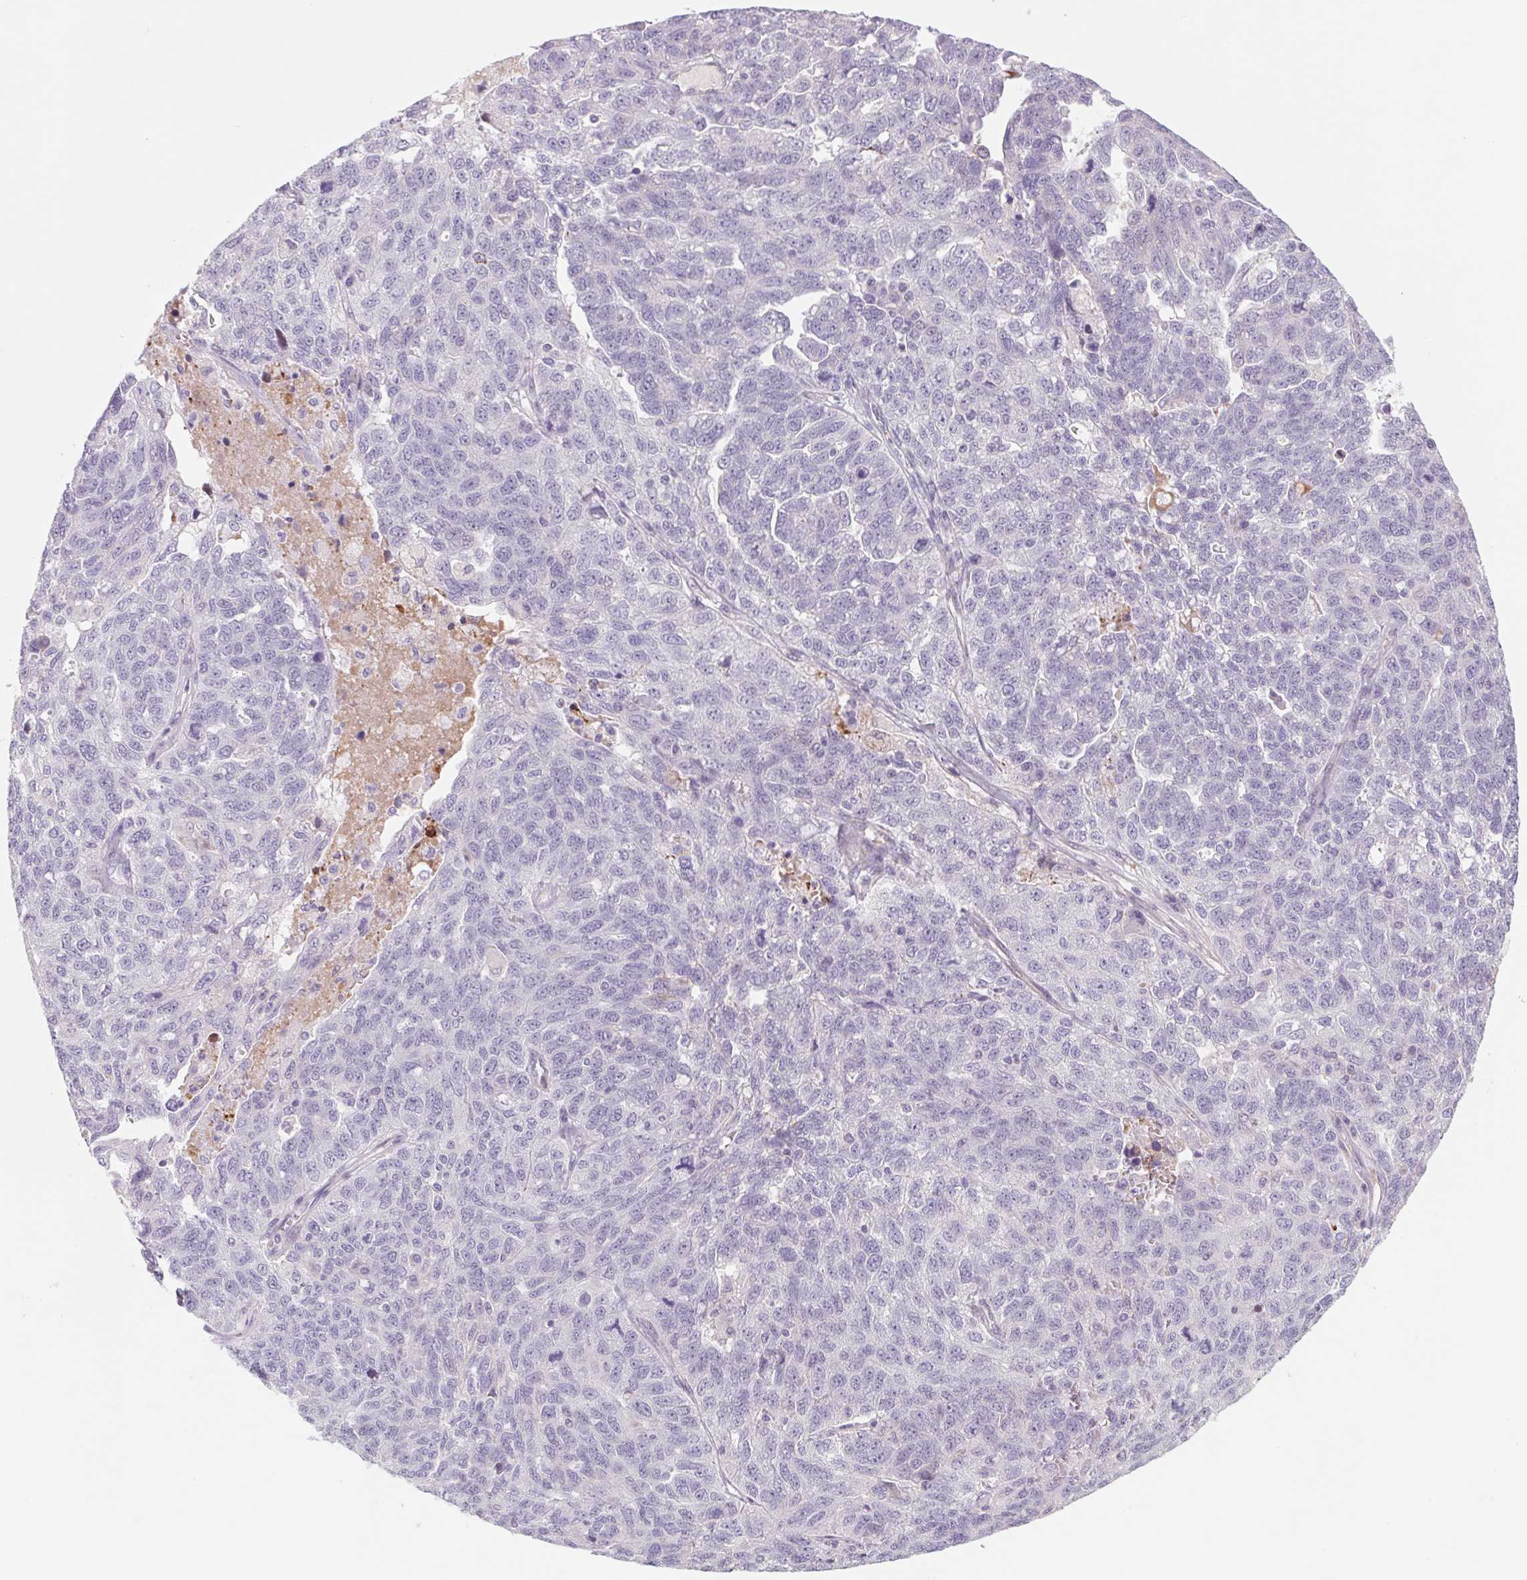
{"staining": {"intensity": "negative", "quantity": "none", "location": "none"}, "tissue": "ovarian cancer", "cell_type": "Tumor cells", "image_type": "cancer", "snomed": [{"axis": "morphology", "description": "Cystadenocarcinoma, serous, NOS"}, {"axis": "topography", "description": "Ovary"}], "caption": "Protein analysis of ovarian serous cystadenocarcinoma exhibits no significant expression in tumor cells.", "gene": "MS4A13", "patient": {"sex": "female", "age": 71}}